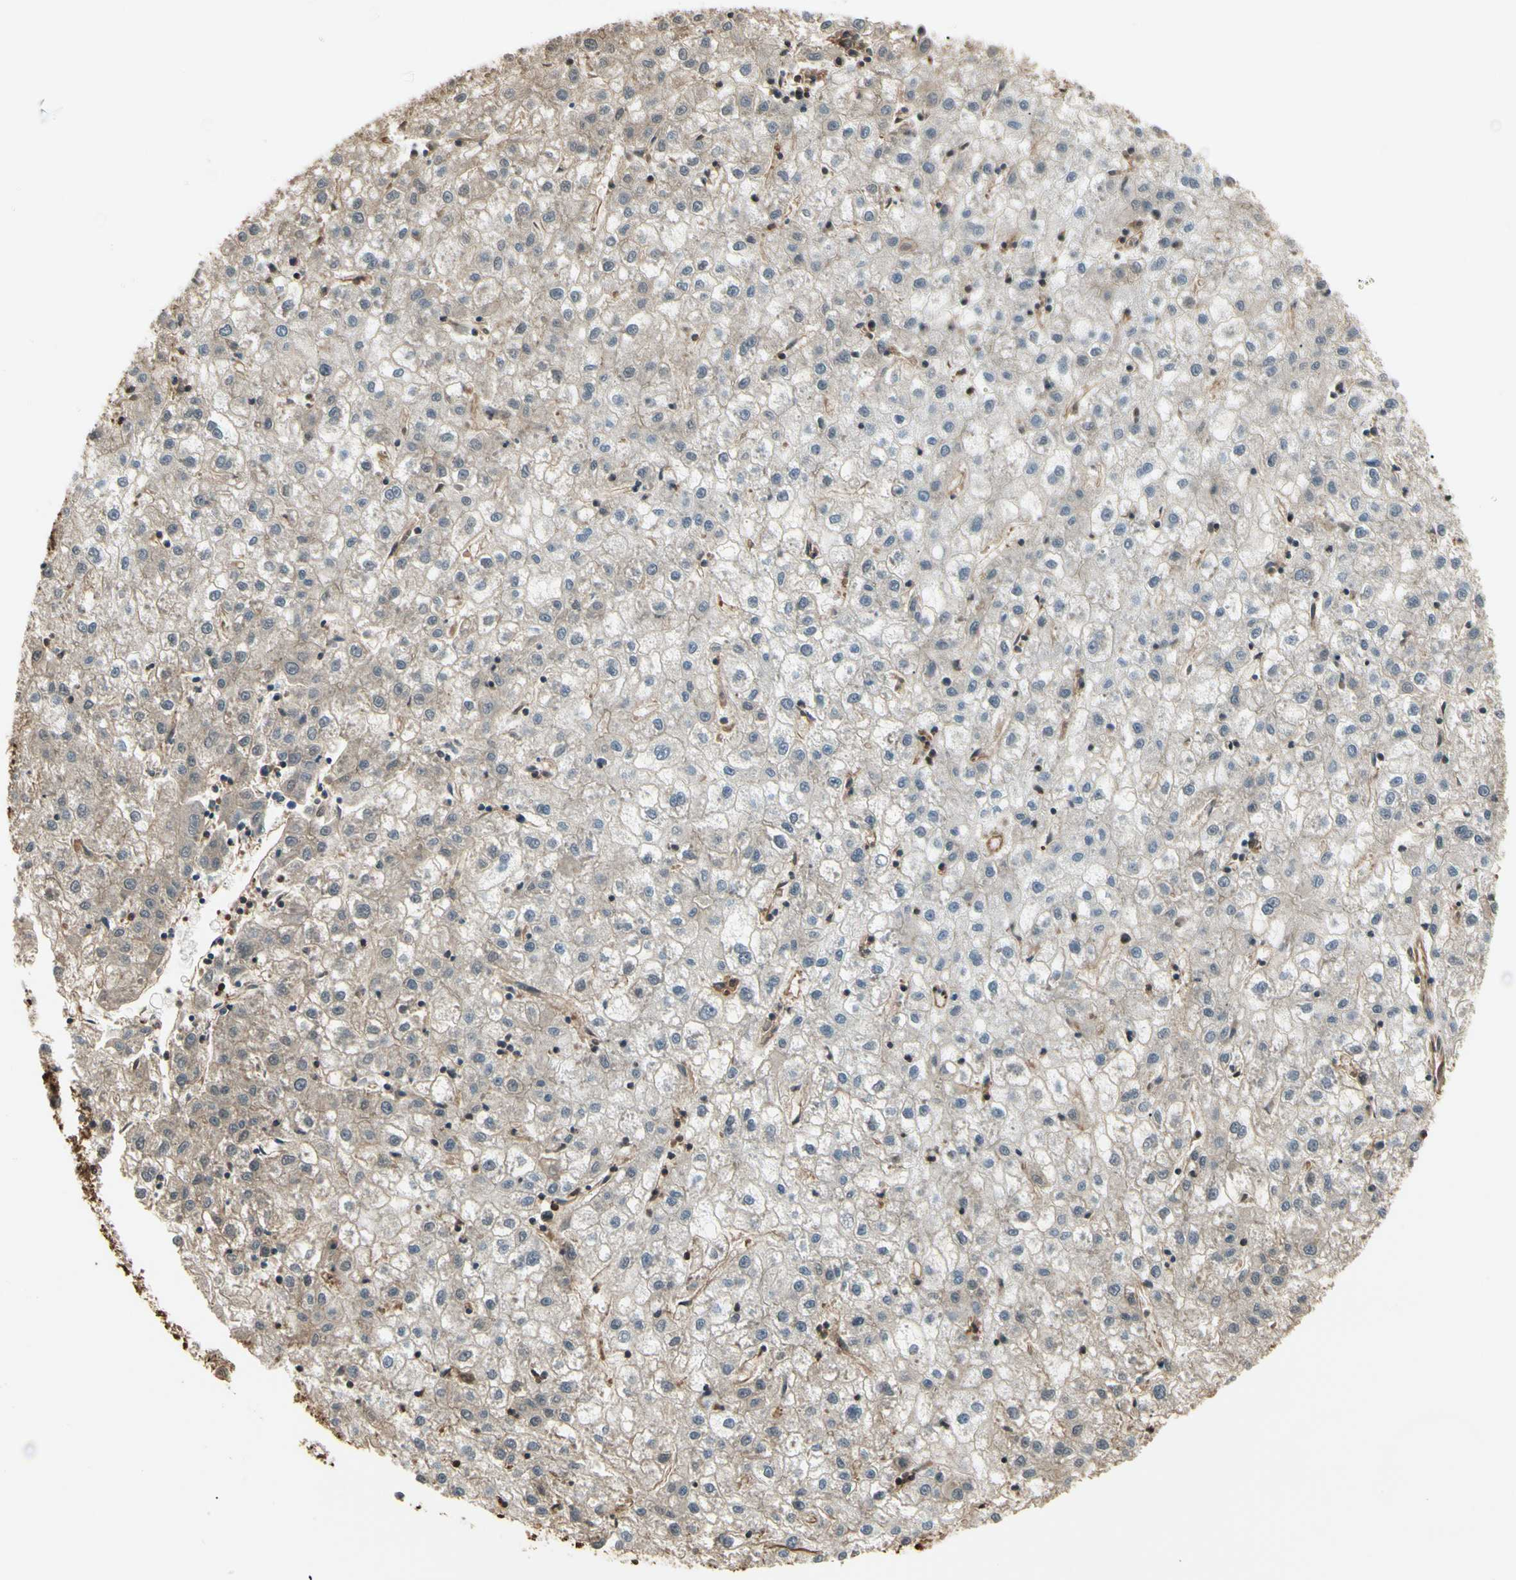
{"staining": {"intensity": "weak", "quantity": "<25%", "location": "cytoplasmic/membranous"}, "tissue": "liver cancer", "cell_type": "Tumor cells", "image_type": "cancer", "snomed": [{"axis": "morphology", "description": "Carcinoma, Hepatocellular, NOS"}, {"axis": "topography", "description": "Liver"}], "caption": "A high-resolution histopathology image shows immunohistochemistry (IHC) staining of hepatocellular carcinoma (liver), which exhibits no significant expression in tumor cells. (Stains: DAB IHC with hematoxylin counter stain, Microscopy: brightfield microscopy at high magnification).", "gene": "YWHAE", "patient": {"sex": "male", "age": 72}}